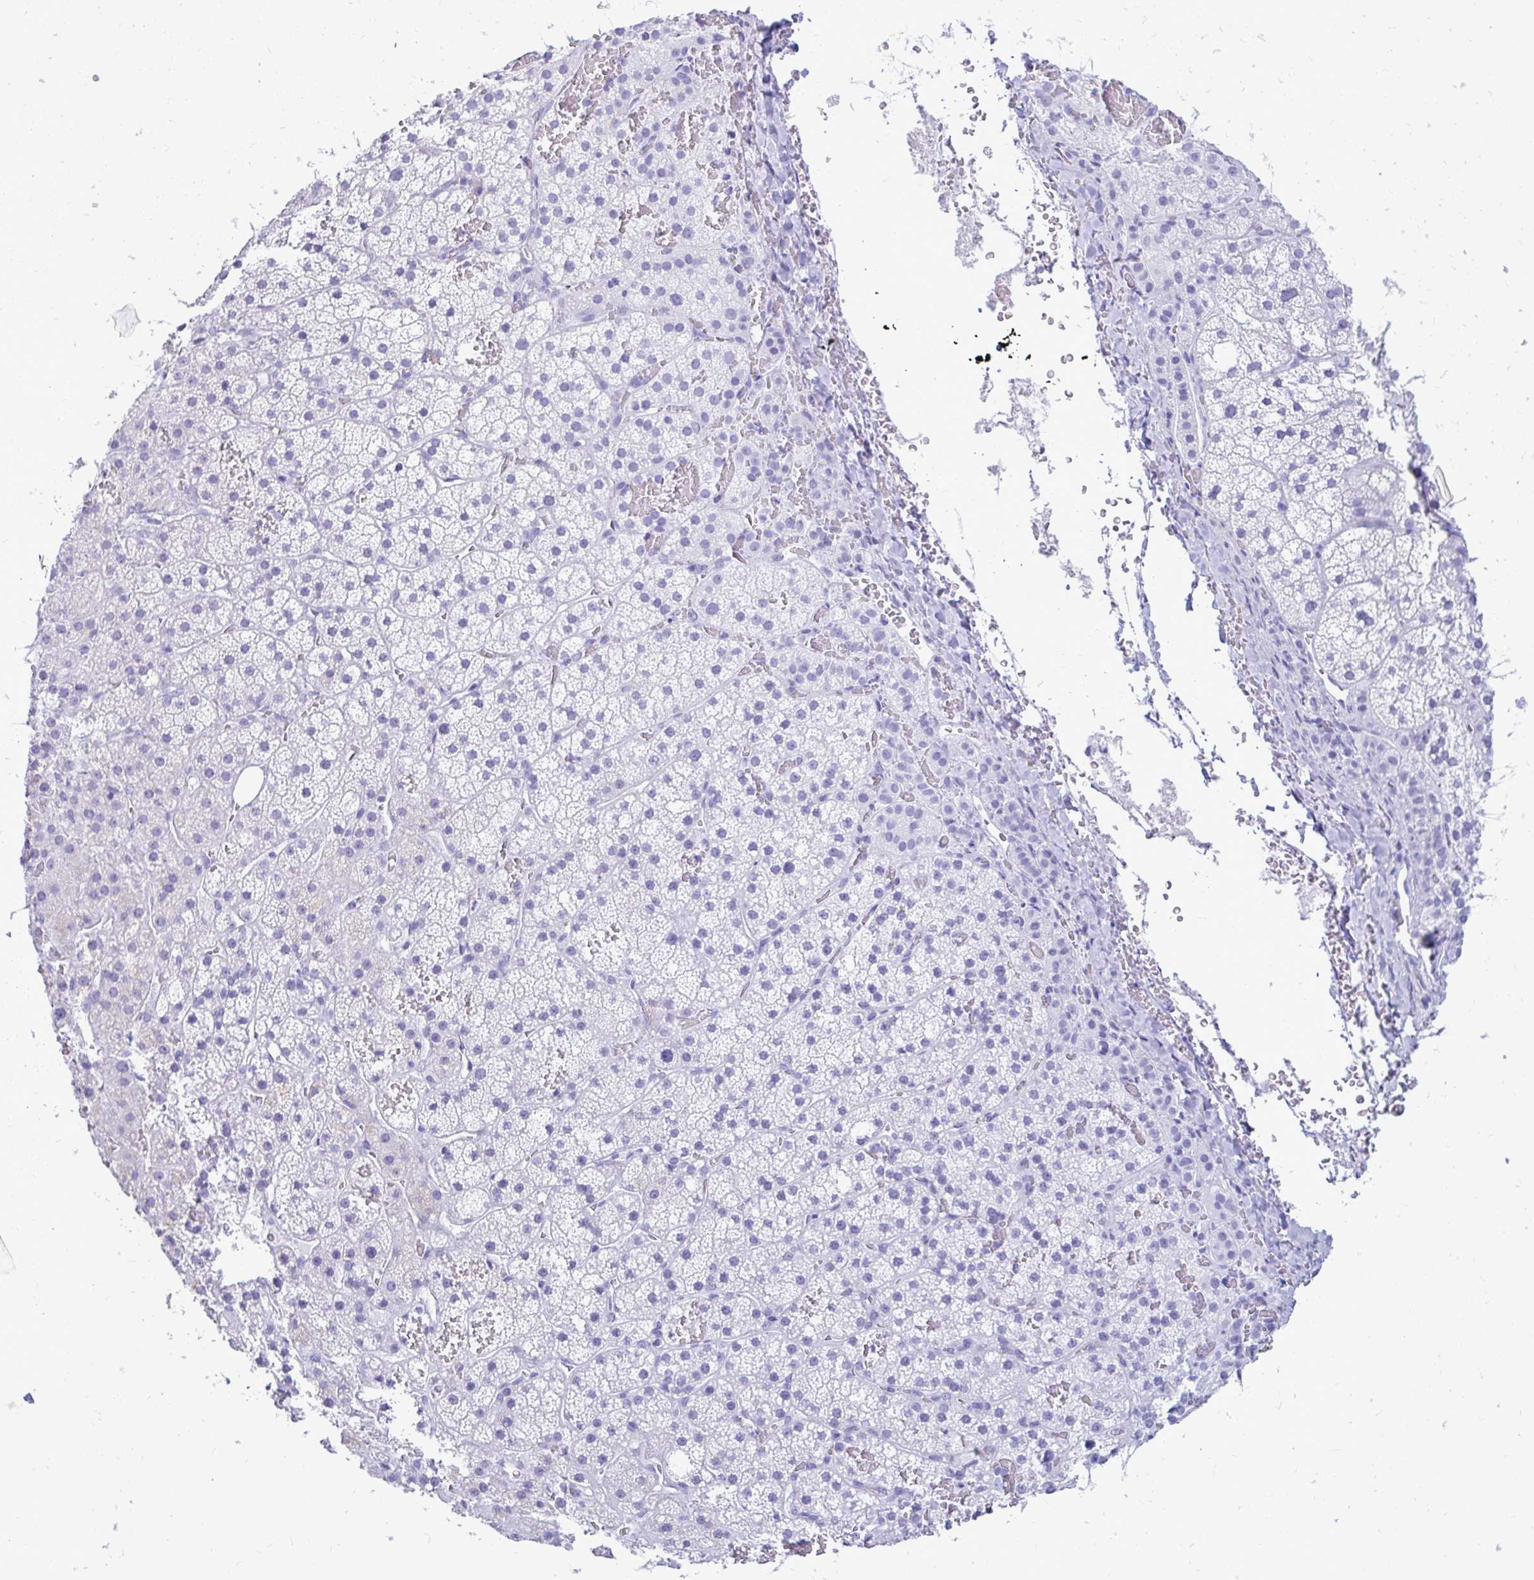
{"staining": {"intensity": "negative", "quantity": "none", "location": "none"}, "tissue": "adrenal gland", "cell_type": "Glandular cells", "image_type": "normal", "snomed": [{"axis": "morphology", "description": "Normal tissue, NOS"}, {"axis": "topography", "description": "Adrenal gland"}], "caption": "DAB (3,3'-diaminobenzidine) immunohistochemical staining of normal adrenal gland shows no significant positivity in glandular cells.", "gene": "OR10R2", "patient": {"sex": "male", "age": 53}}